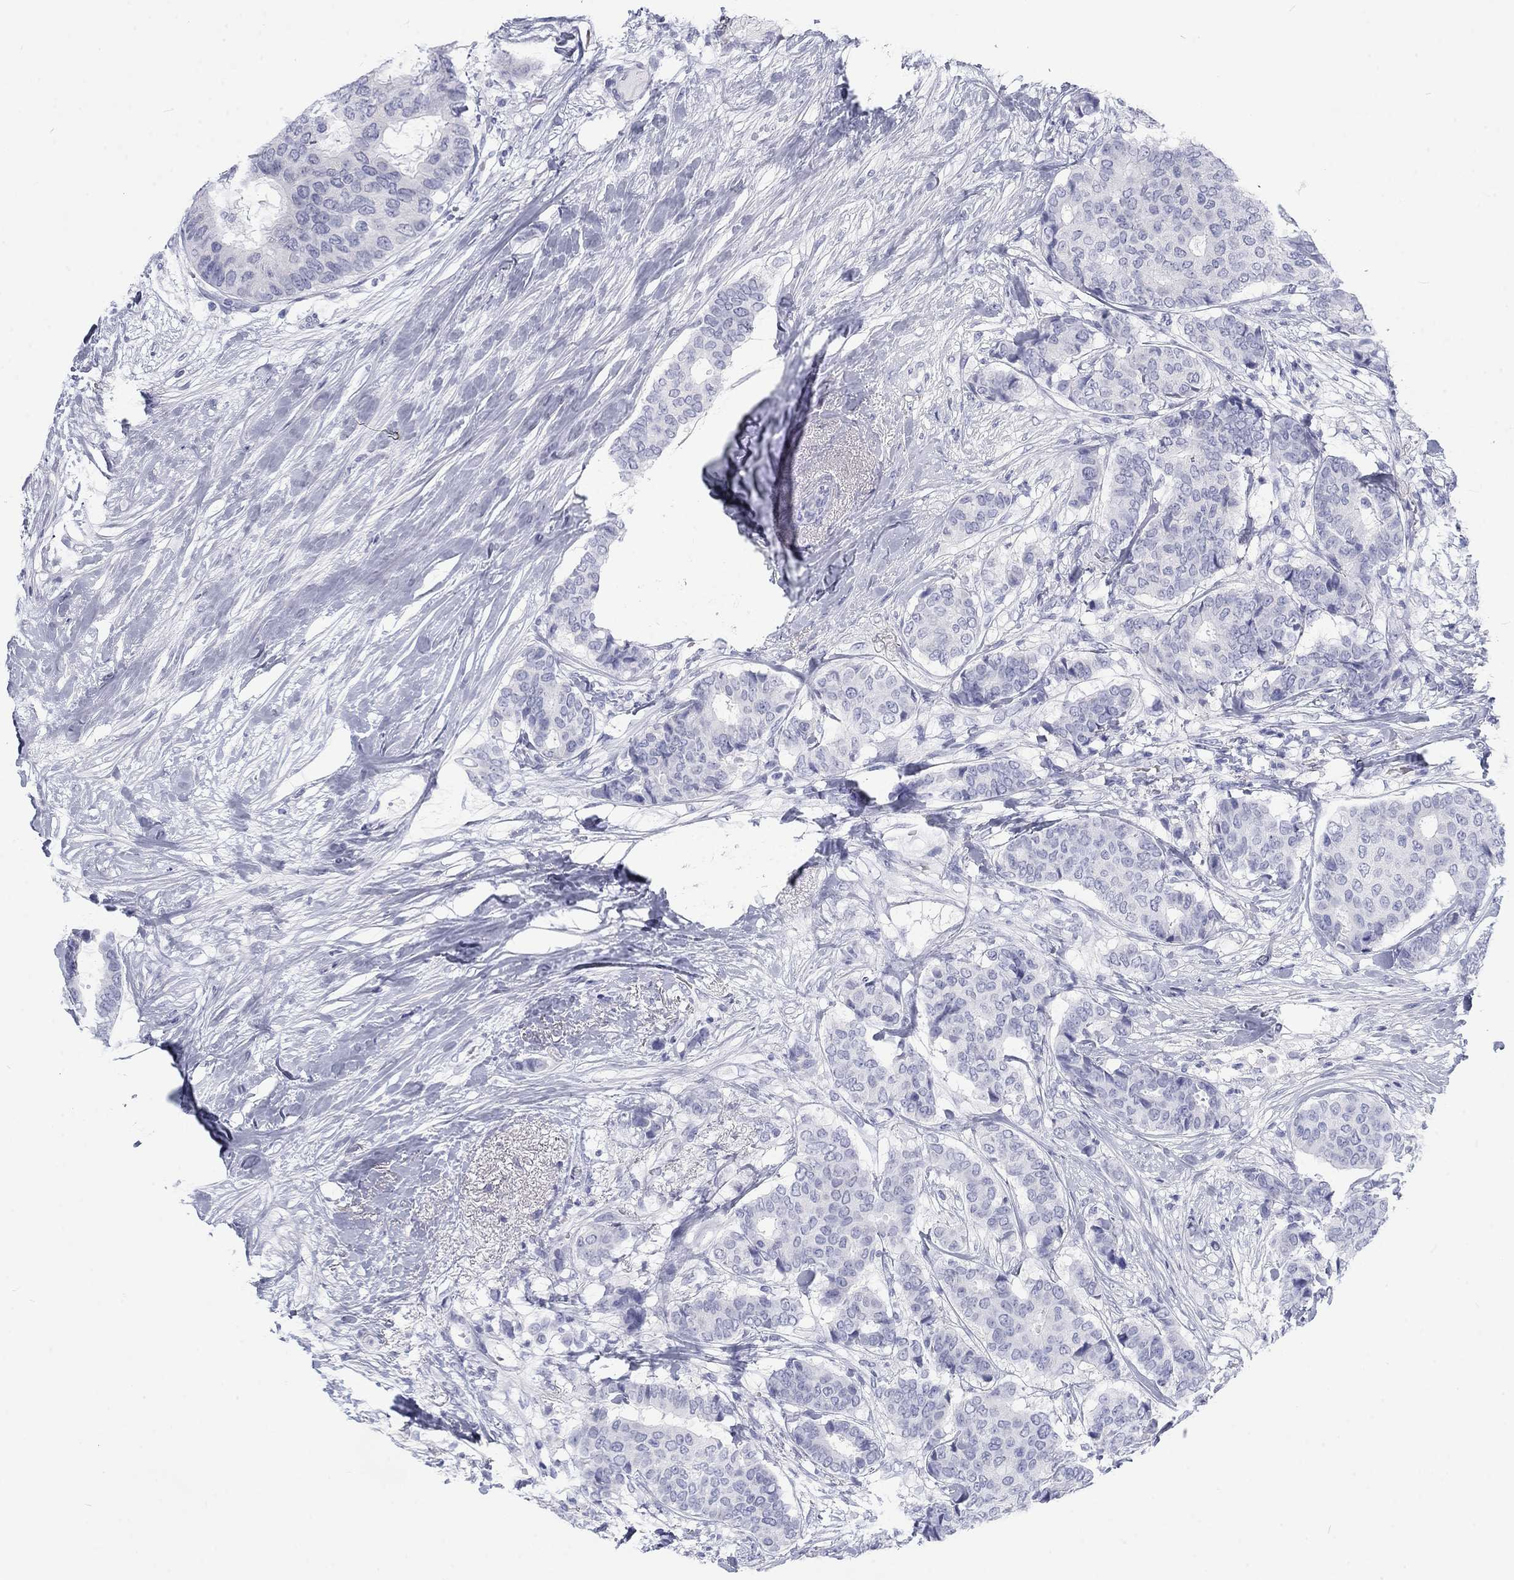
{"staining": {"intensity": "negative", "quantity": "none", "location": "none"}, "tissue": "breast cancer", "cell_type": "Tumor cells", "image_type": "cancer", "snomed": [{"axis": "morphology", "description": "Duct carcinoma"}, {"axis": "topography", "description": "Breast"}], "caption": "Immunohistochemical staining of human breast intraductal carcinoma reveals no significant positivity in tumor cells. (Stains: DAB (3,3'-diaminobenzidine) immunohistochemistry (IHC) with hematoxylin counter stain, Microscopy: brightfield microscopy at high magnification).", "gene": "CALB1", "patient": {"sex": "female", "age": 75}}